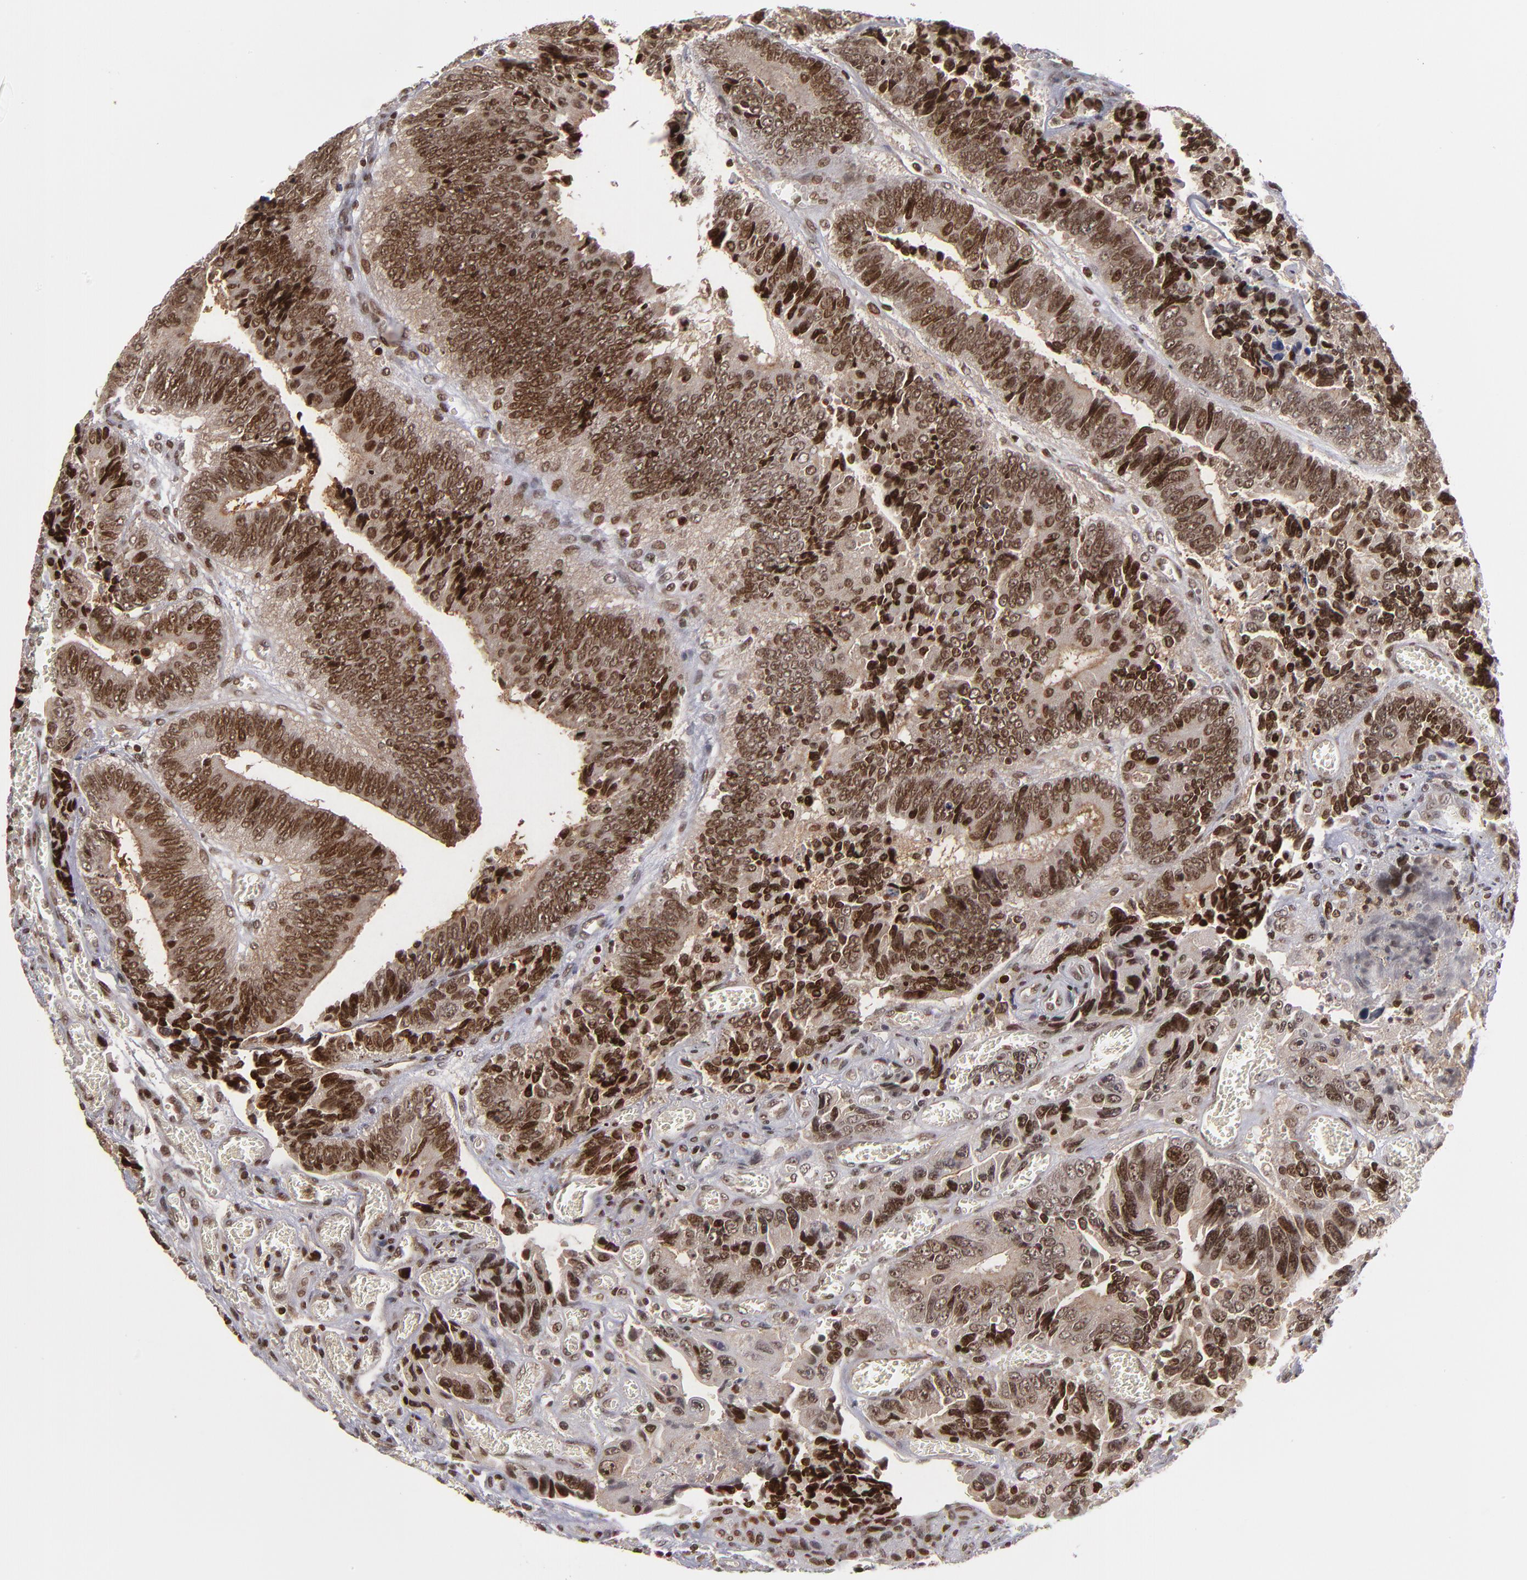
{"staining": {"intensity": "strong", "quantity": ">75%", "location": "nuclear"}, "tissue": "colorectal cancer", "cell_type": "Tumor cells", "image_type": "cancer", "snomed": [{"axis": "morphology", "description": "Adenocarcinoma, NOS"}, {"axis": "topography", "description": "Colon"}], "caption": "Protein staining of colorectal cancer tissue shows strong nuclear positivity in approximately >75% of tumor cells.", "gene": "KDM6A", "patient": {"sex": "male", "age": 72}}